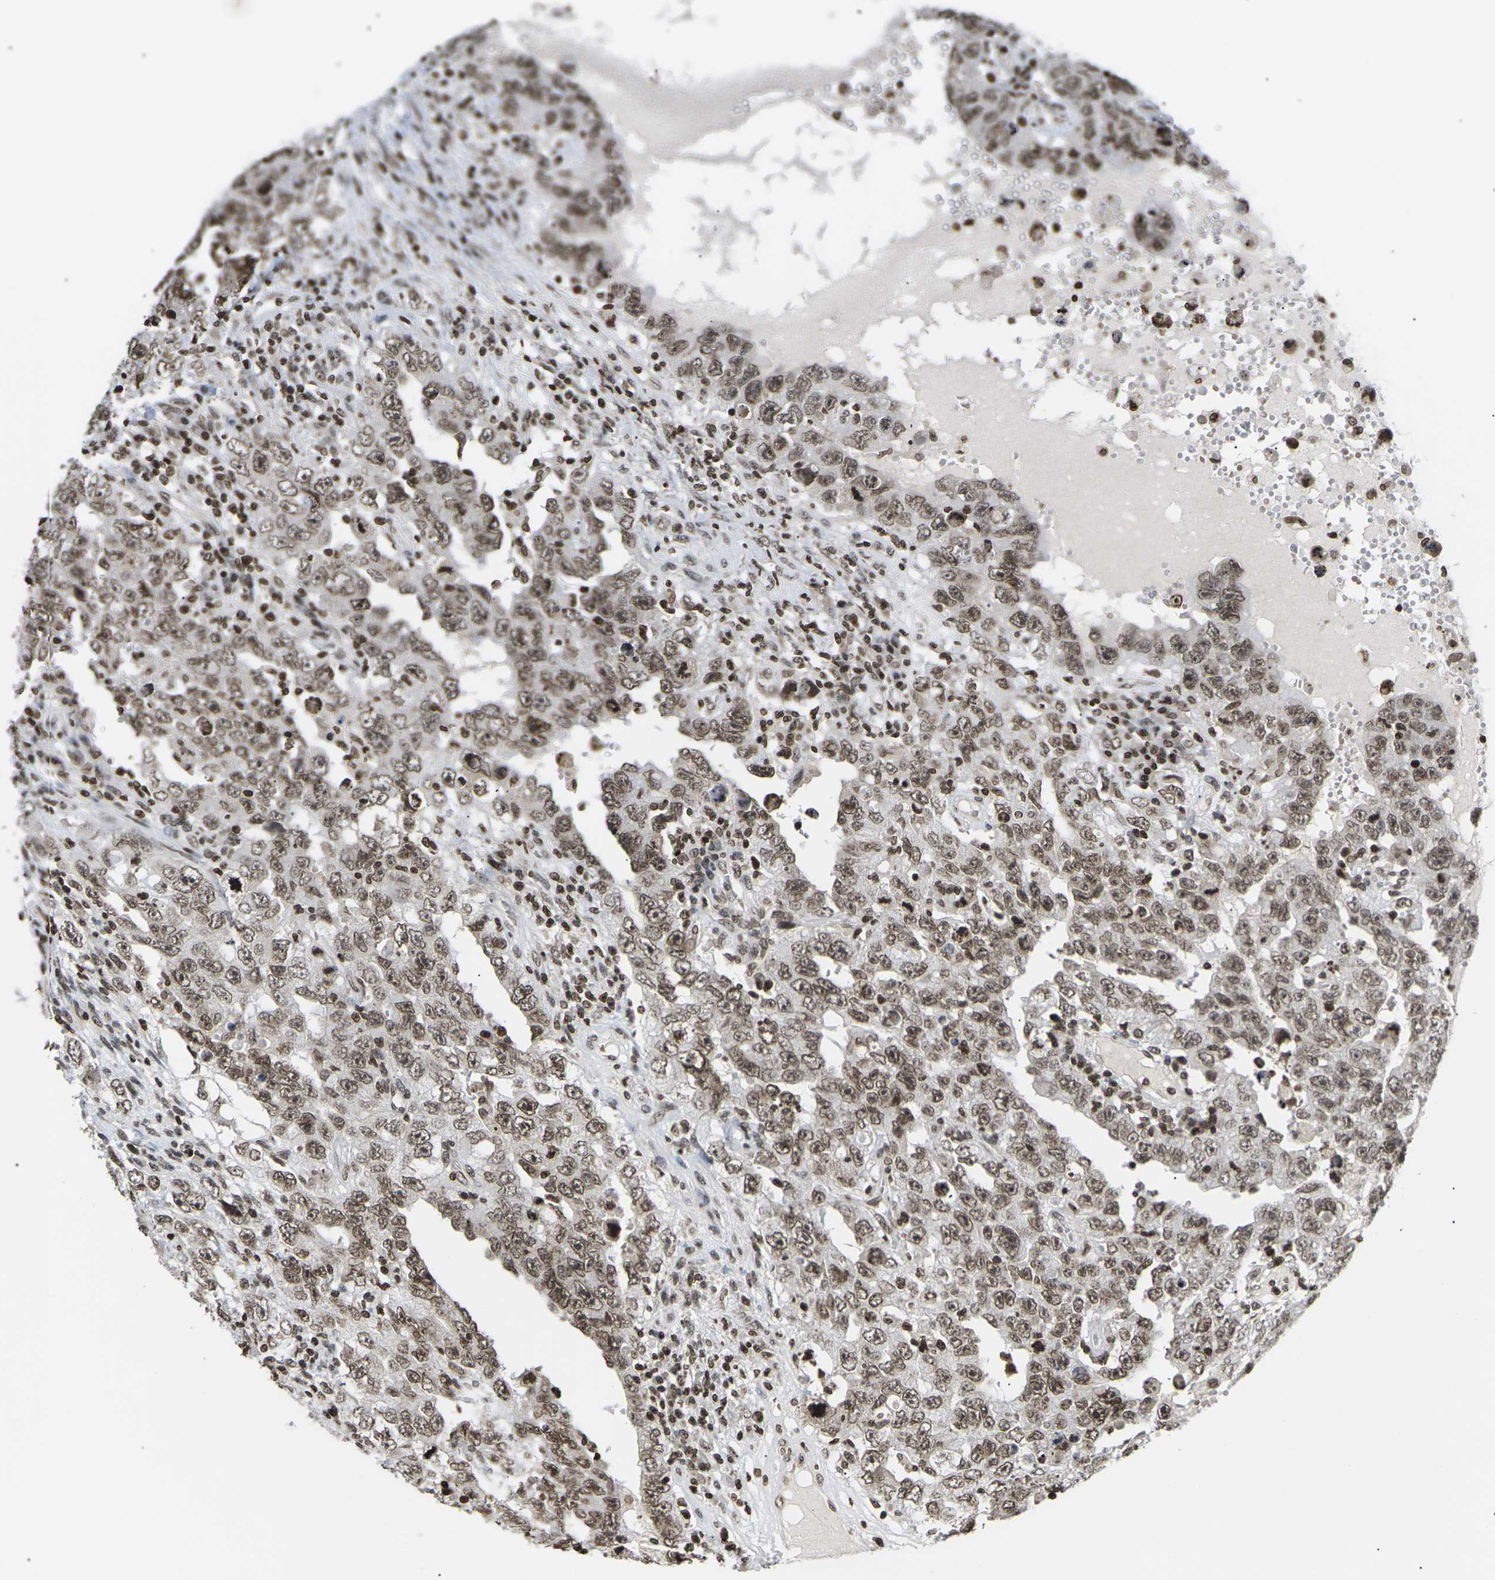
{"staining": {"intensity": "moderate", "quantity": ">75%", "location": "nuclear"}, "tissue": "testis cancer", "cell_type": "Tumor cells", "image_type": "cancer", "snomed": [{"axis": "morphology", "description": "Carcinoma, Embryonal, NOS"}, {"axis": "topography", "description": "Testis"}], "caption": "Moderate nuclear staining is appreciated in approximately >75% of tumor cells in testis embryonal carcinoma. (DAB (3,3'-diaminobenzidine) IHC, brown staining for protein, blue staining for nuclei).", "gene": "ETV5", "patient": {"sex": "male", "age": 26}}